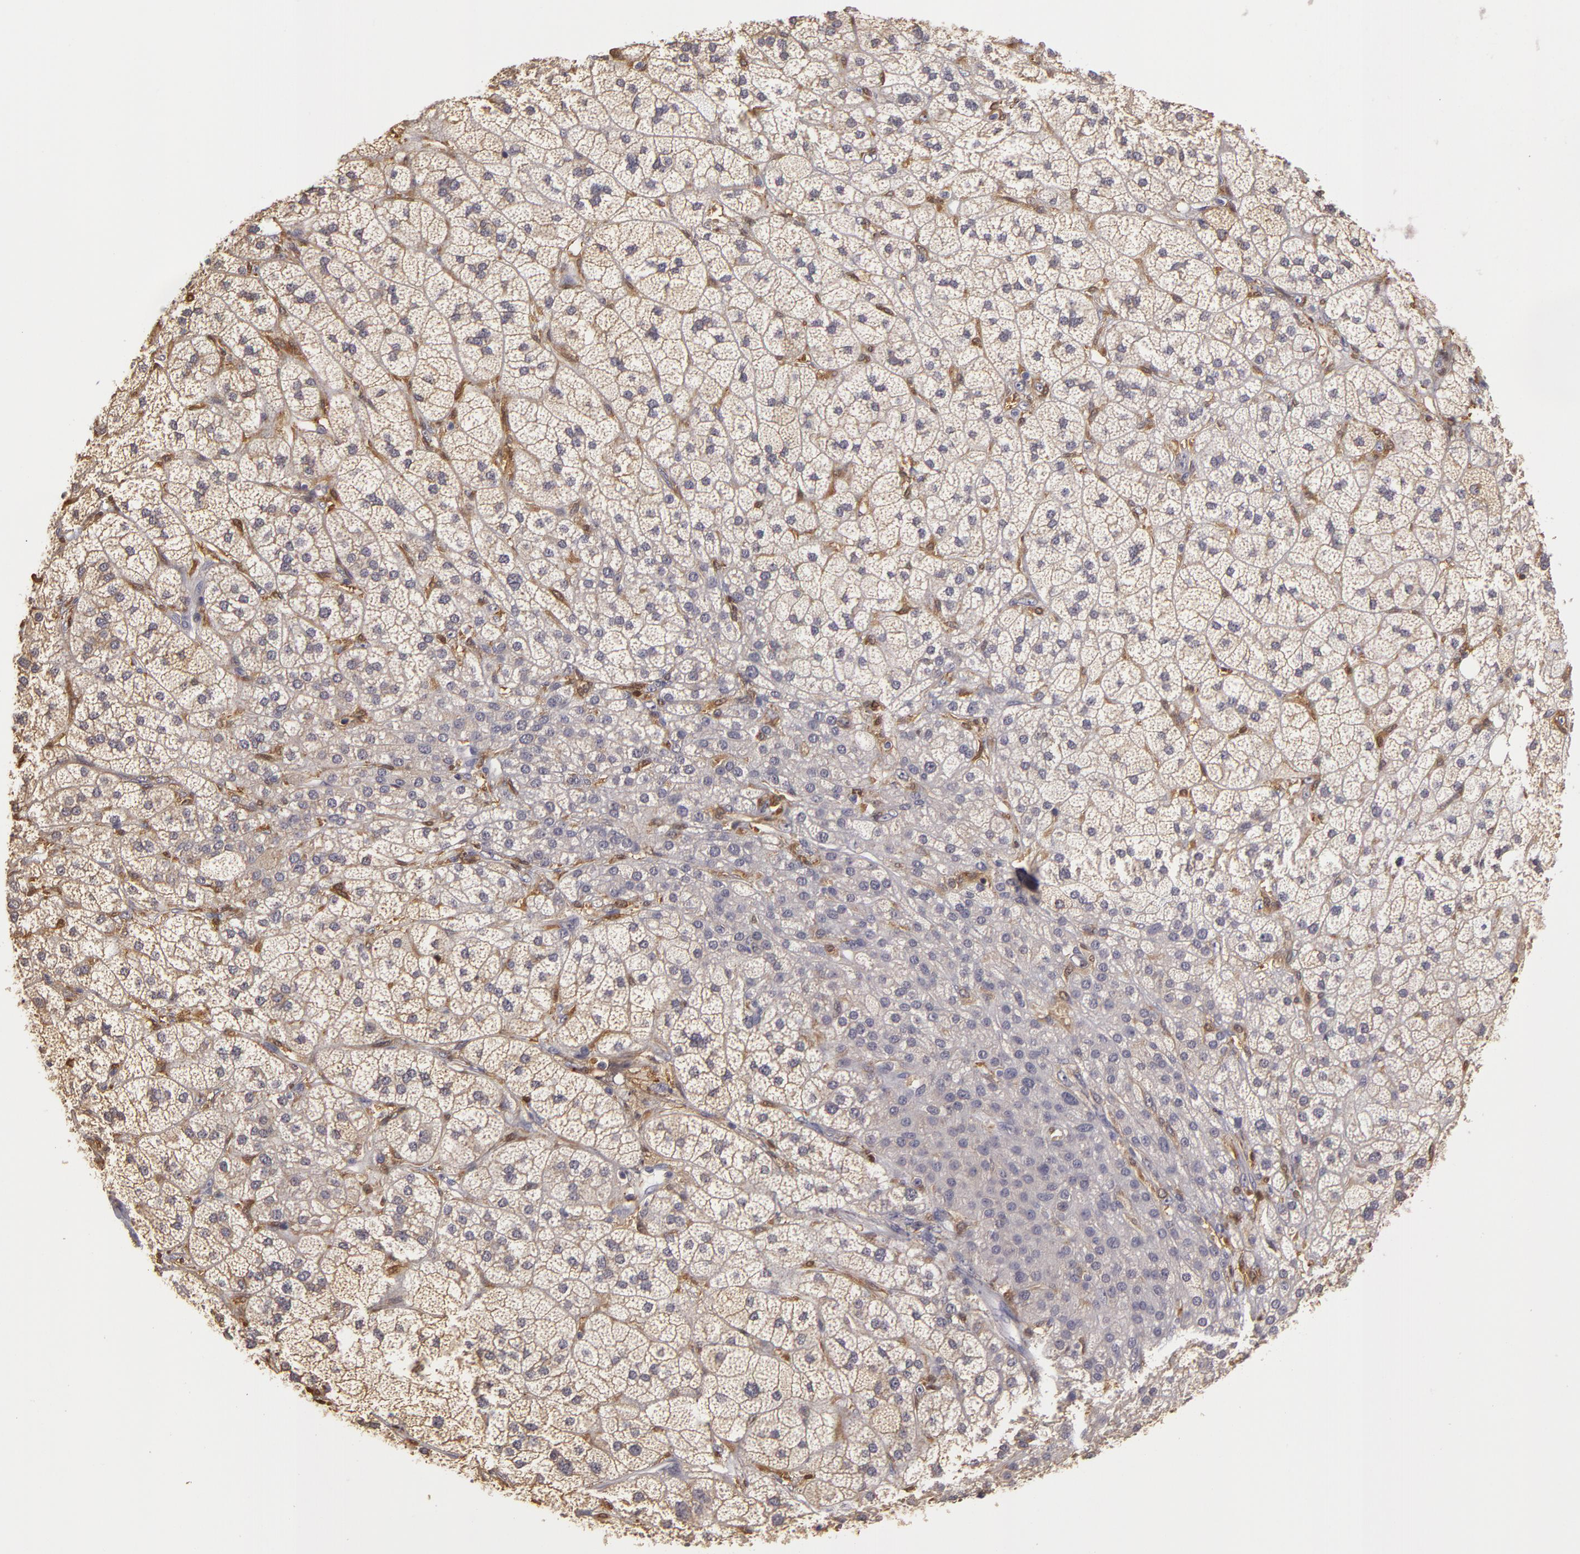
{"staining": {"intensity": "negative", "quantity": "none", "location": "none"}, "tissue": "adrenal gland", "cell_type": "Glandular cells", "image_type": "normal", "snomed": [{"axis": "morphology", "description": "Normal tissue, NOS"}, {"axis": "topography", "description": "Adrenal gland"}], "caption": "This is an immunohistochemistry (IHC) image of unremarkable human adrenal gland. There is no staining in glandular cells.", "gene": "GNPDA1", "patient": {"sex": "female", "age": 60}}